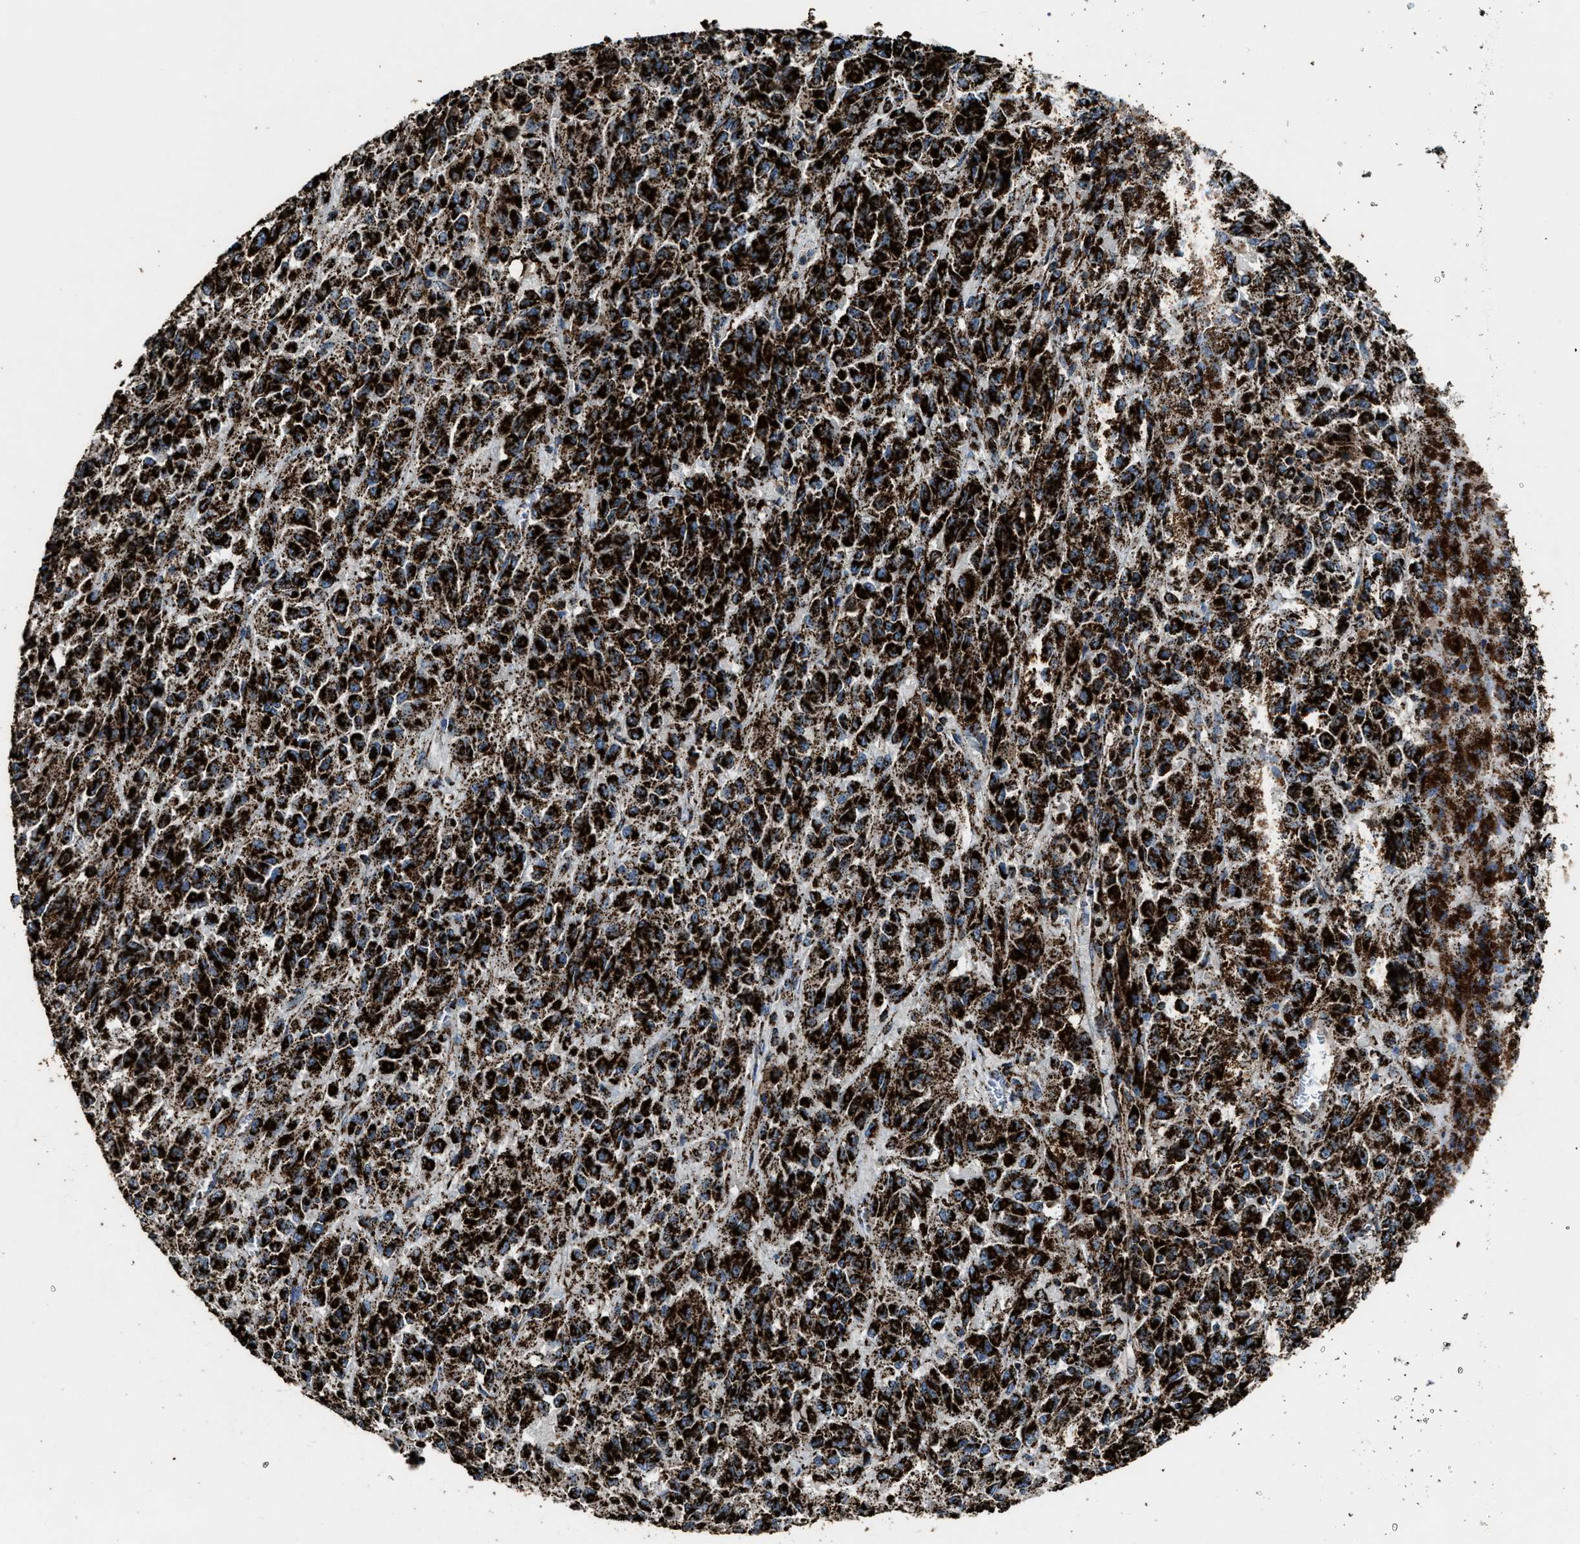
{"staining": {"intensity": "strong", "quantity": ">75%", "location": "cytoplasmic/membranous"}, "tissue": "melanoma", "cell_type": "Tumor cells", "image_type": "cancer", "snomed": [{"axis": "morphology", "description": "Malignant melanoma, Metastatic site"}, {"axis": "topography", "description": "Lung"}], "caption": "Immunohistochemistry (IHC) micrograph of human melanoma stained for a protein (brown), which shows high levels of strong cytoplasmic/membranous expression in about >75% of tumor cells.", "gene": "MDH2", "patient": {"sex": "male", "age": 64}}